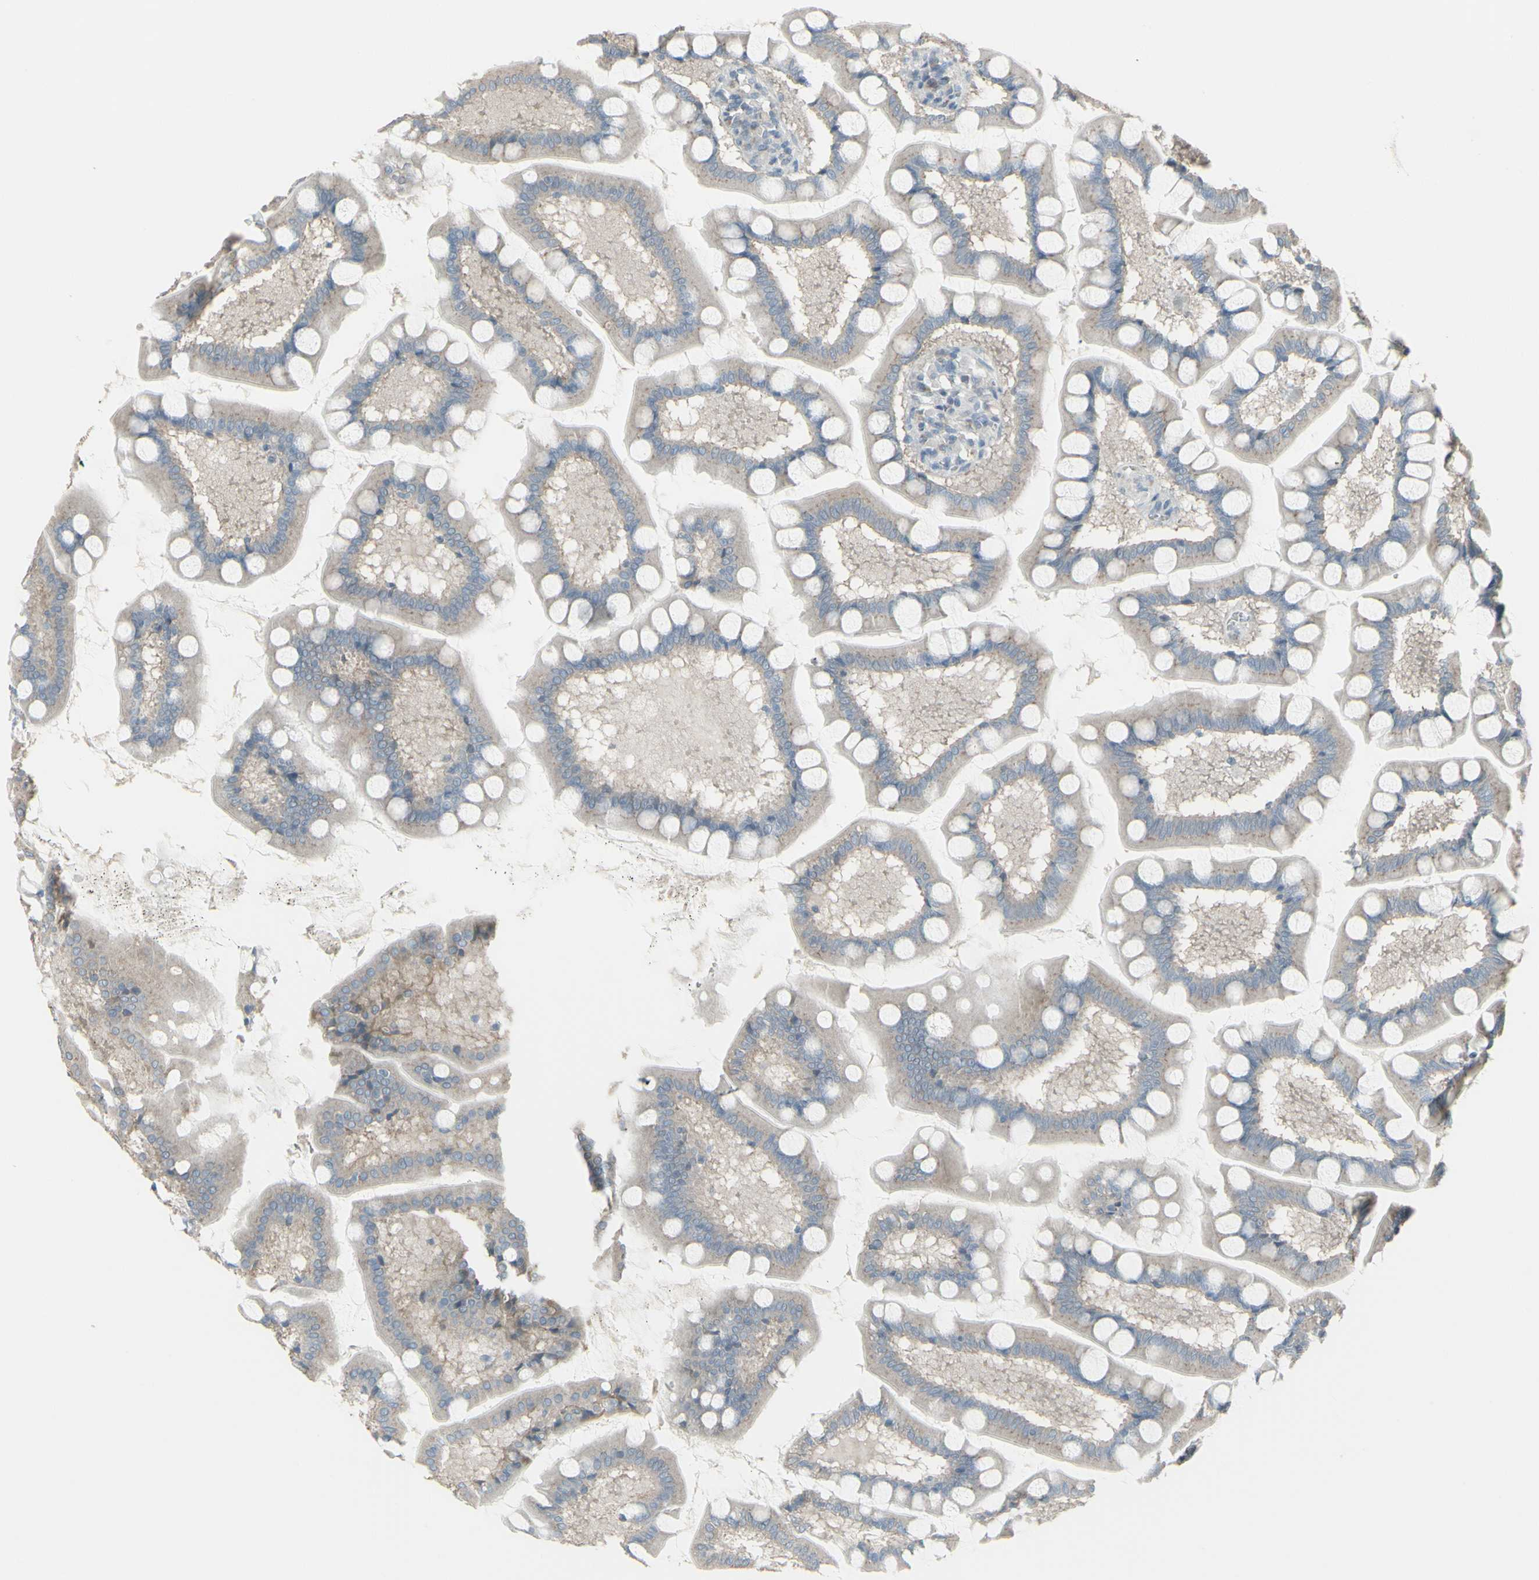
{"staining": {"intensity": "weak", "quantity": "25%-75%", "location": "cytoplasmic/membranous"}, "tissue": "small intestine", "cell_type": "Glandular cells", "image_type": "normal", "snomed": [{"axis": "morphology", "description": "Normal tissue, NOS"}, {"axis": "topography", "description": "Small intestine"}], "caption": "High-power microscopy captured an immunohistochemistry (IHC) micrograph of unremarkable small intestine, revealing weak cytoplasmic/membranous staining in about 25%-75% of glandular cells. (Brightfield microscopy of DAB IHC at high magnification).", "gene": "CD79B", "patient": {"sex": "male", "age": 41}}